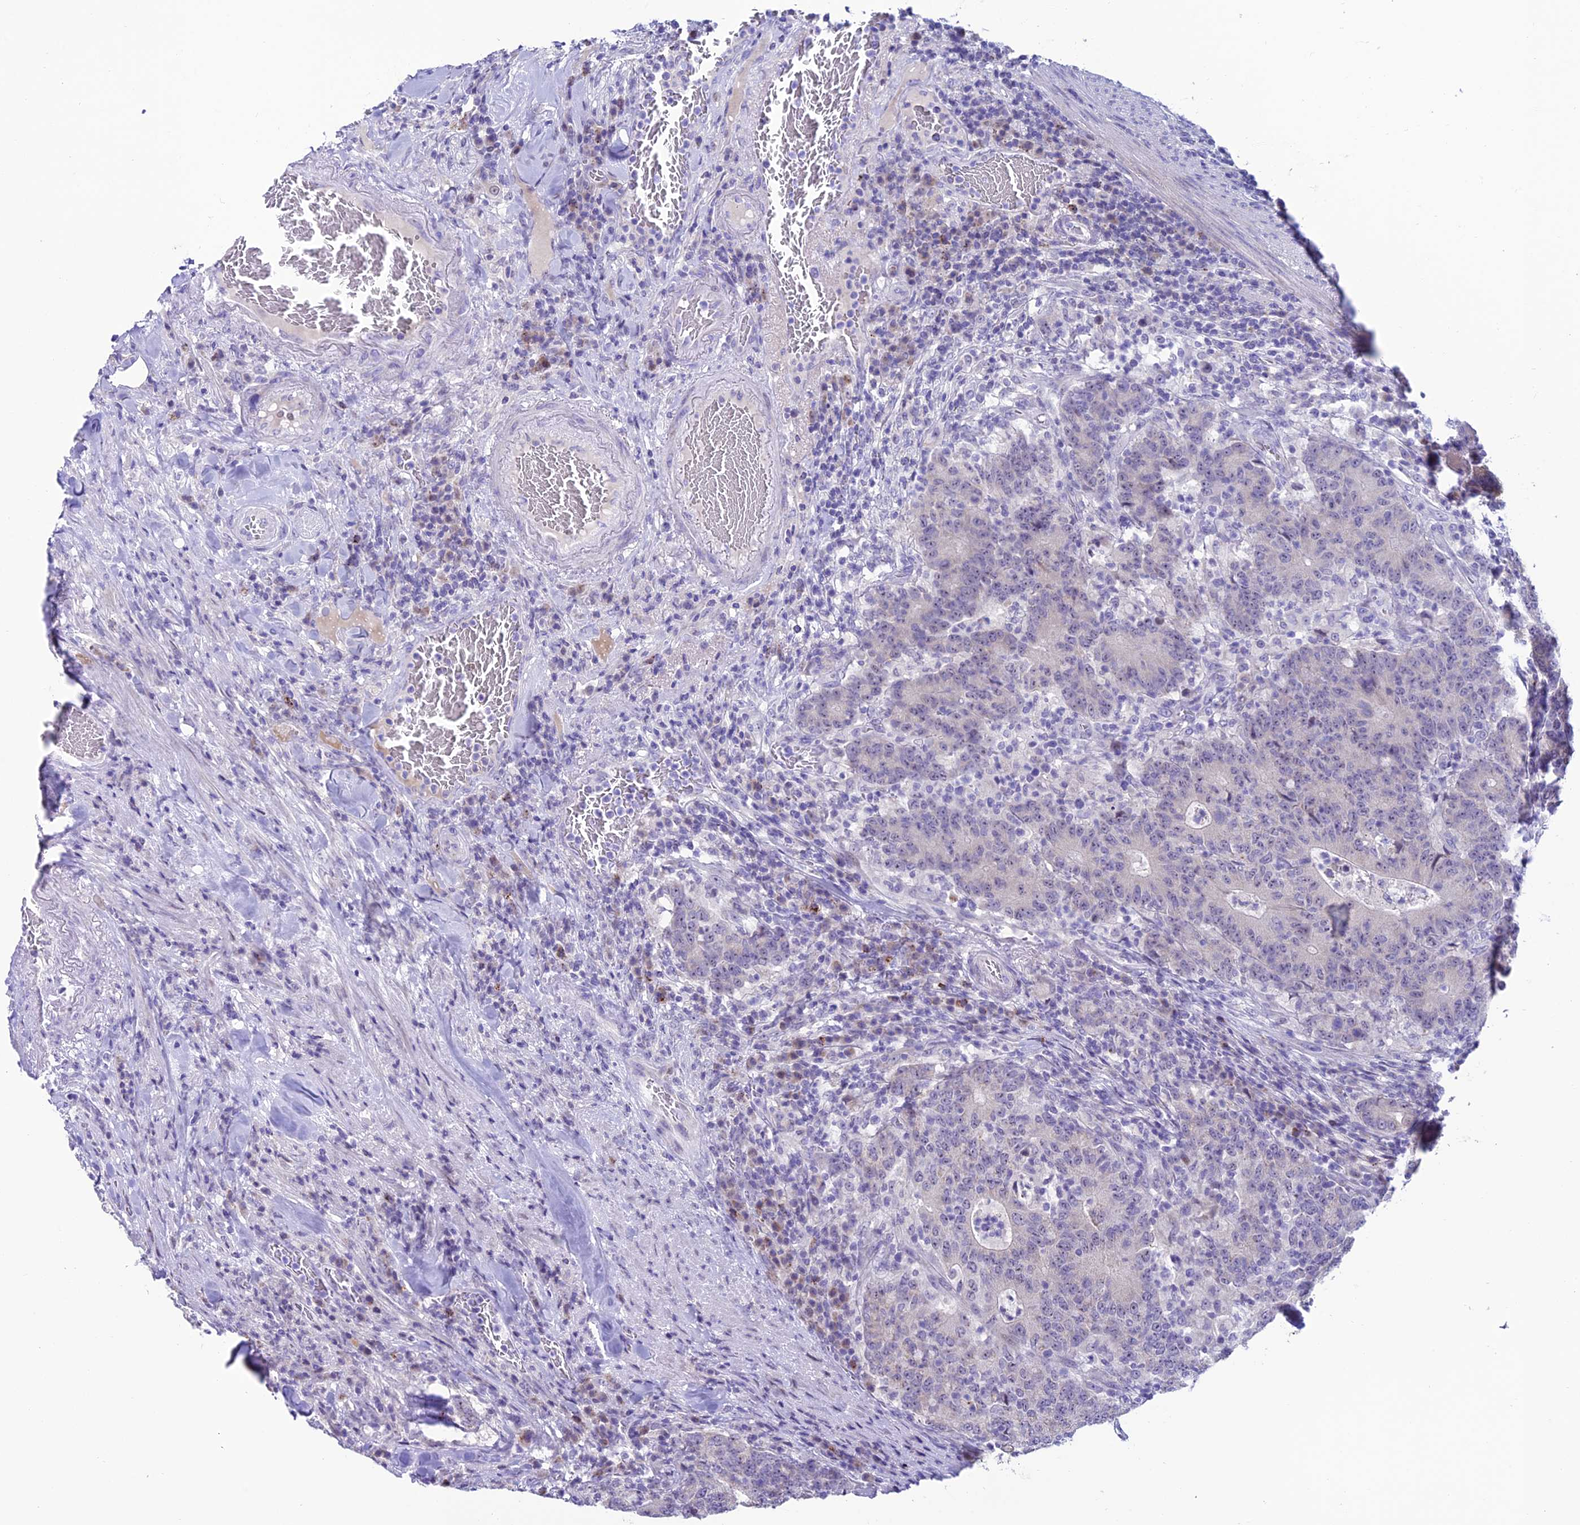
{"staining": {"intensity": "negative", "quantity": "none", "location": "none"}, "tissue": "colorectal cancer", "cell_type": "Tumor cells", "image_type": "cancer", "snomed": [{"axis": "morphology", "description": "Normal tissue, NOS"}, {"axis": "morphology", "description": "Adenocarcinoma, NOS"}, {"axis": "topography", "description": "Colon"}], "caption": "IHC image of neoplastic tissue: human adenocarcinoma (colorectal) stained with DAB exhibits no significant protein staining in tumor cells.", "gene": "SLC10A1", "patient": {"sex": "female", "age": 75}}